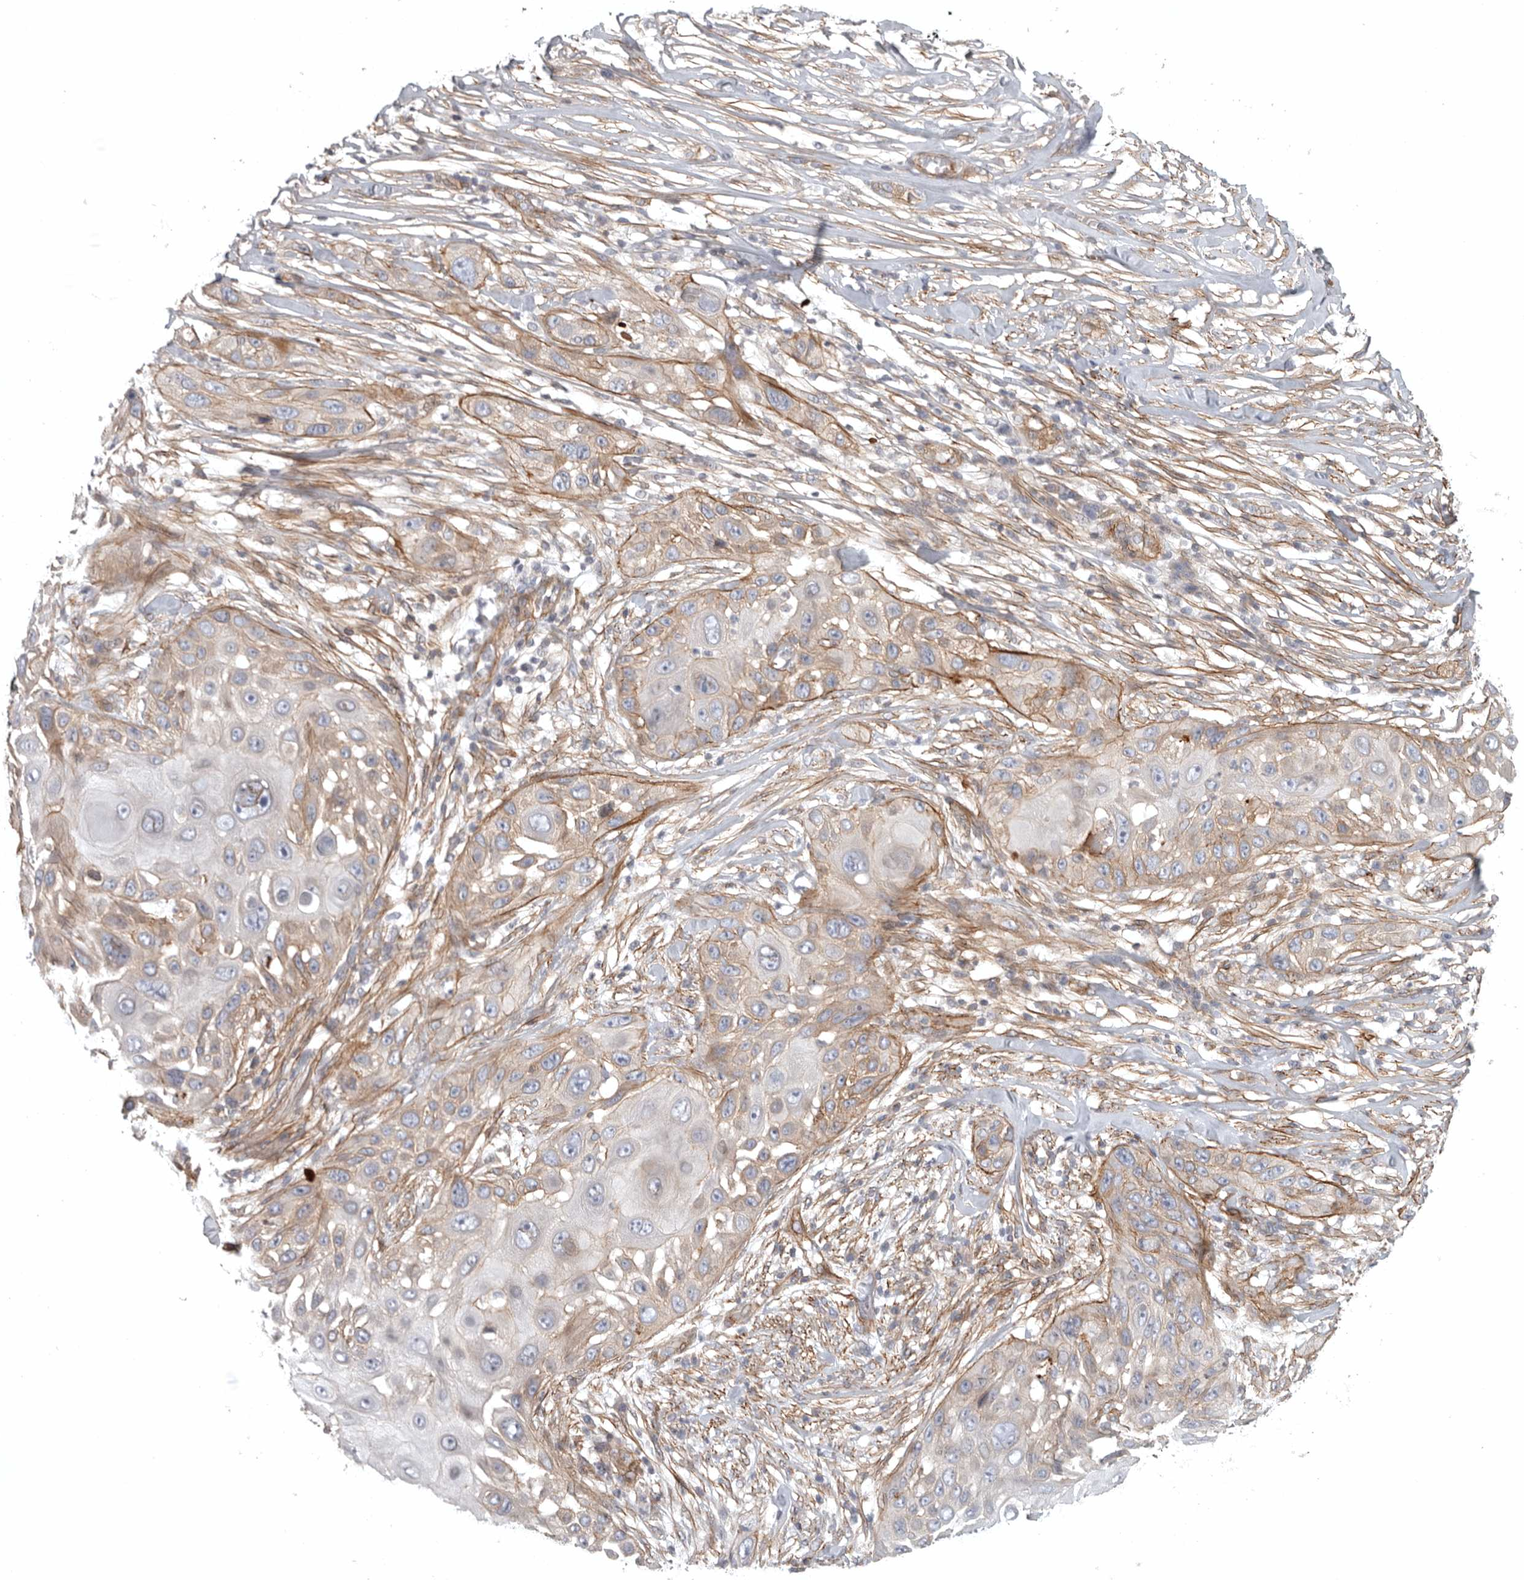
{"staining": {"intensity": "weak", "quantity": "25%-75%", "location": "cytoplasmic/membranous"}, "tissue": "skin cancer", "cell_type": "Tumor cells", "image_type": "cancer", "snomed": [{"axis": "morphology", "description": "Squamous cell carcinoma, NOS"}, {"axis": "topography", "description": "Skin"}], "caption": "Immunohistochemistry photomicrograph of skin cancer stained for a protein (brown), which displays low levels of weak cytoplasmic/membranous positivity in about 25%-75% of tumor cells.", "gene": "LONRF1", "patient": {"sex": "female", "age": 44}}